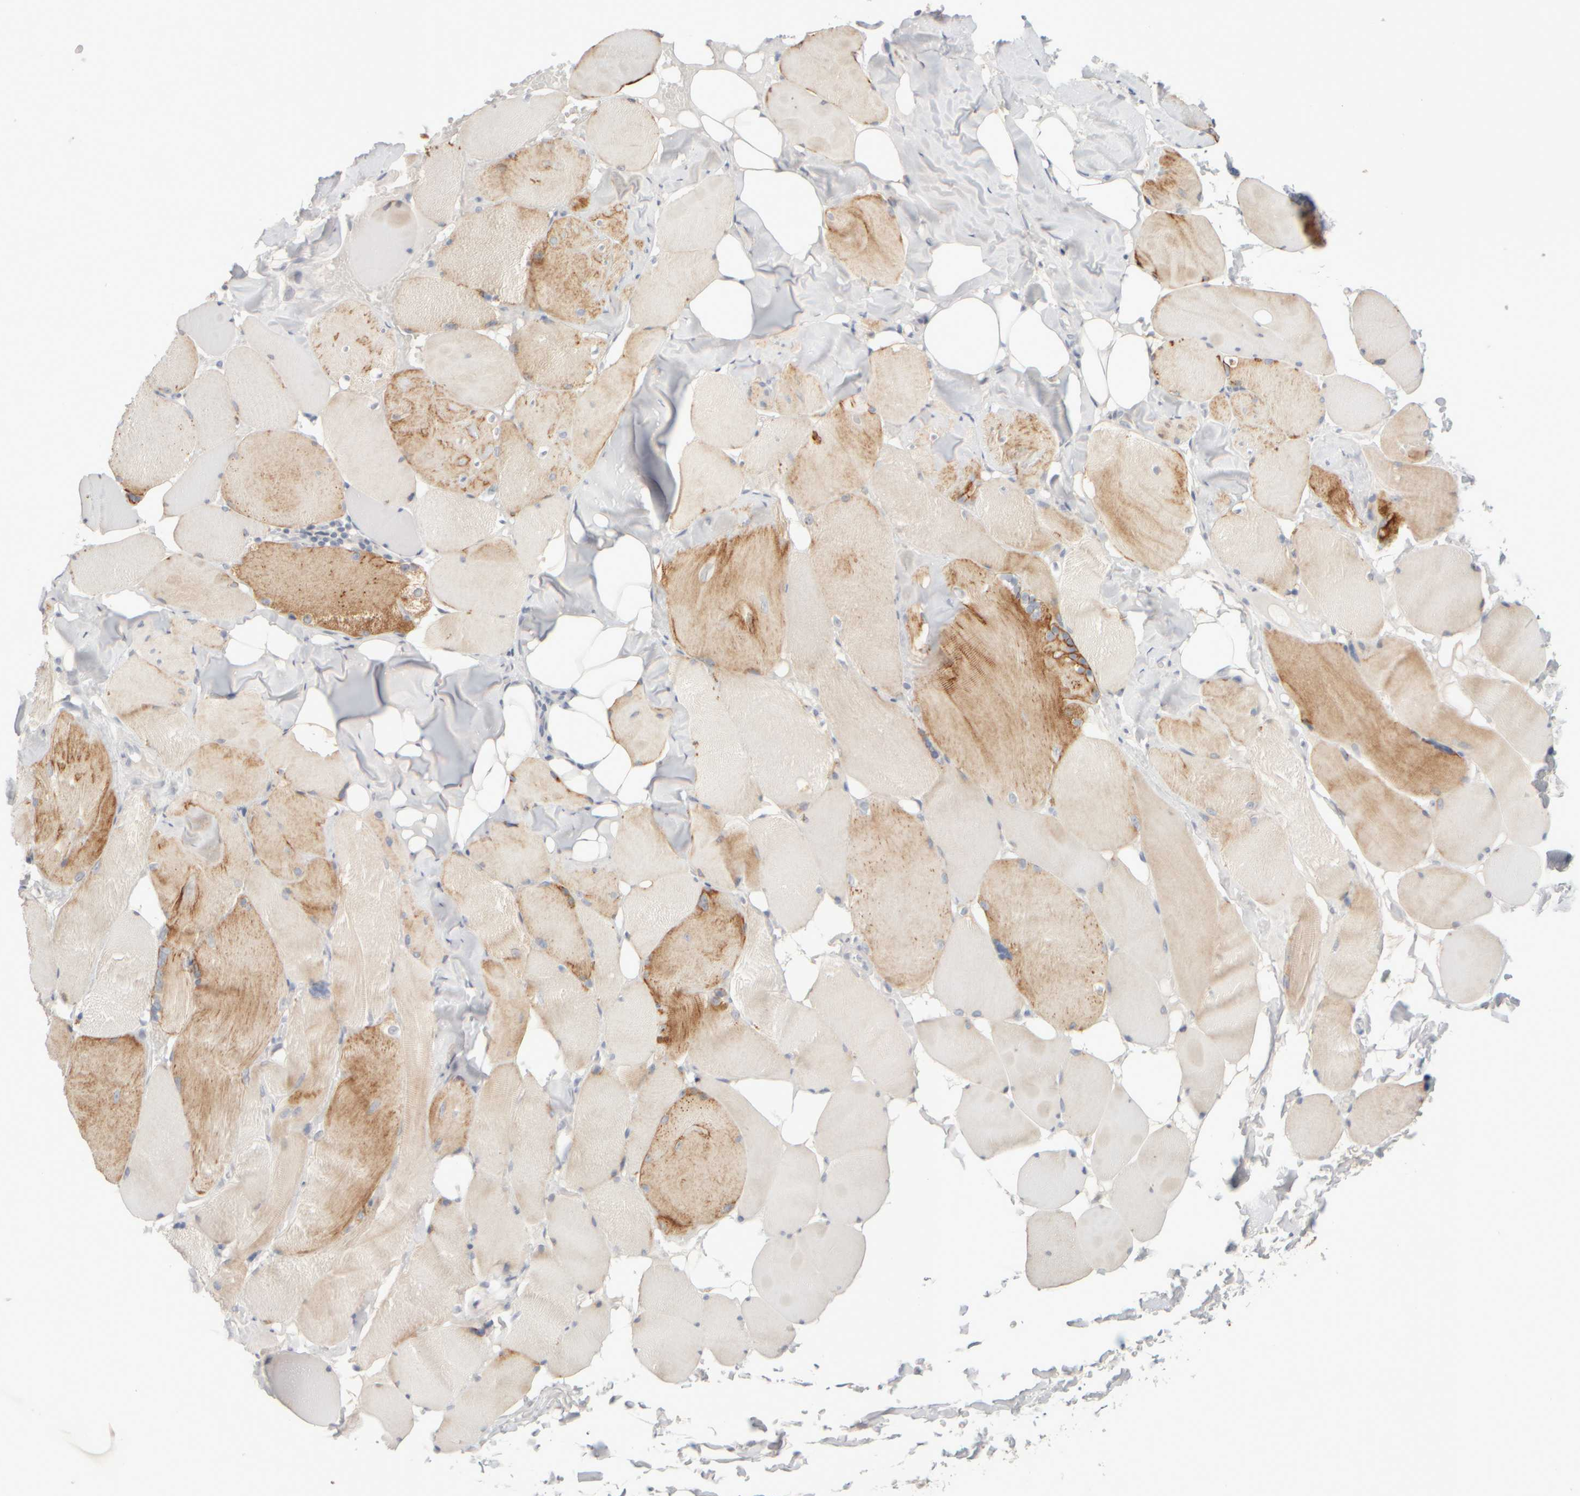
{"staining": {"intensity": "moderate", "quantity": "25%-75%", "location": "cytoplasmic/membranous"}, "tissue": "skeletal muscle", "cell_type": "Myocytes", "image_type": "normal", "snomed": [{"axis": "morphology", "description": "Normal tissue, NOS"}, {"axis": "topography", "description": "Skin"}, {"axis": "topography", "description": "Skeletal muscle"}], "caption": "Immunohistochemical staining of benign human skeletal muscle shows 25%-75% levels of moderate cytoplasmic/membranous protein positivity in about 25%-75% of myocytes.", "gene": "ZNF112", "patient": {"sex": "male", "age": 83}}